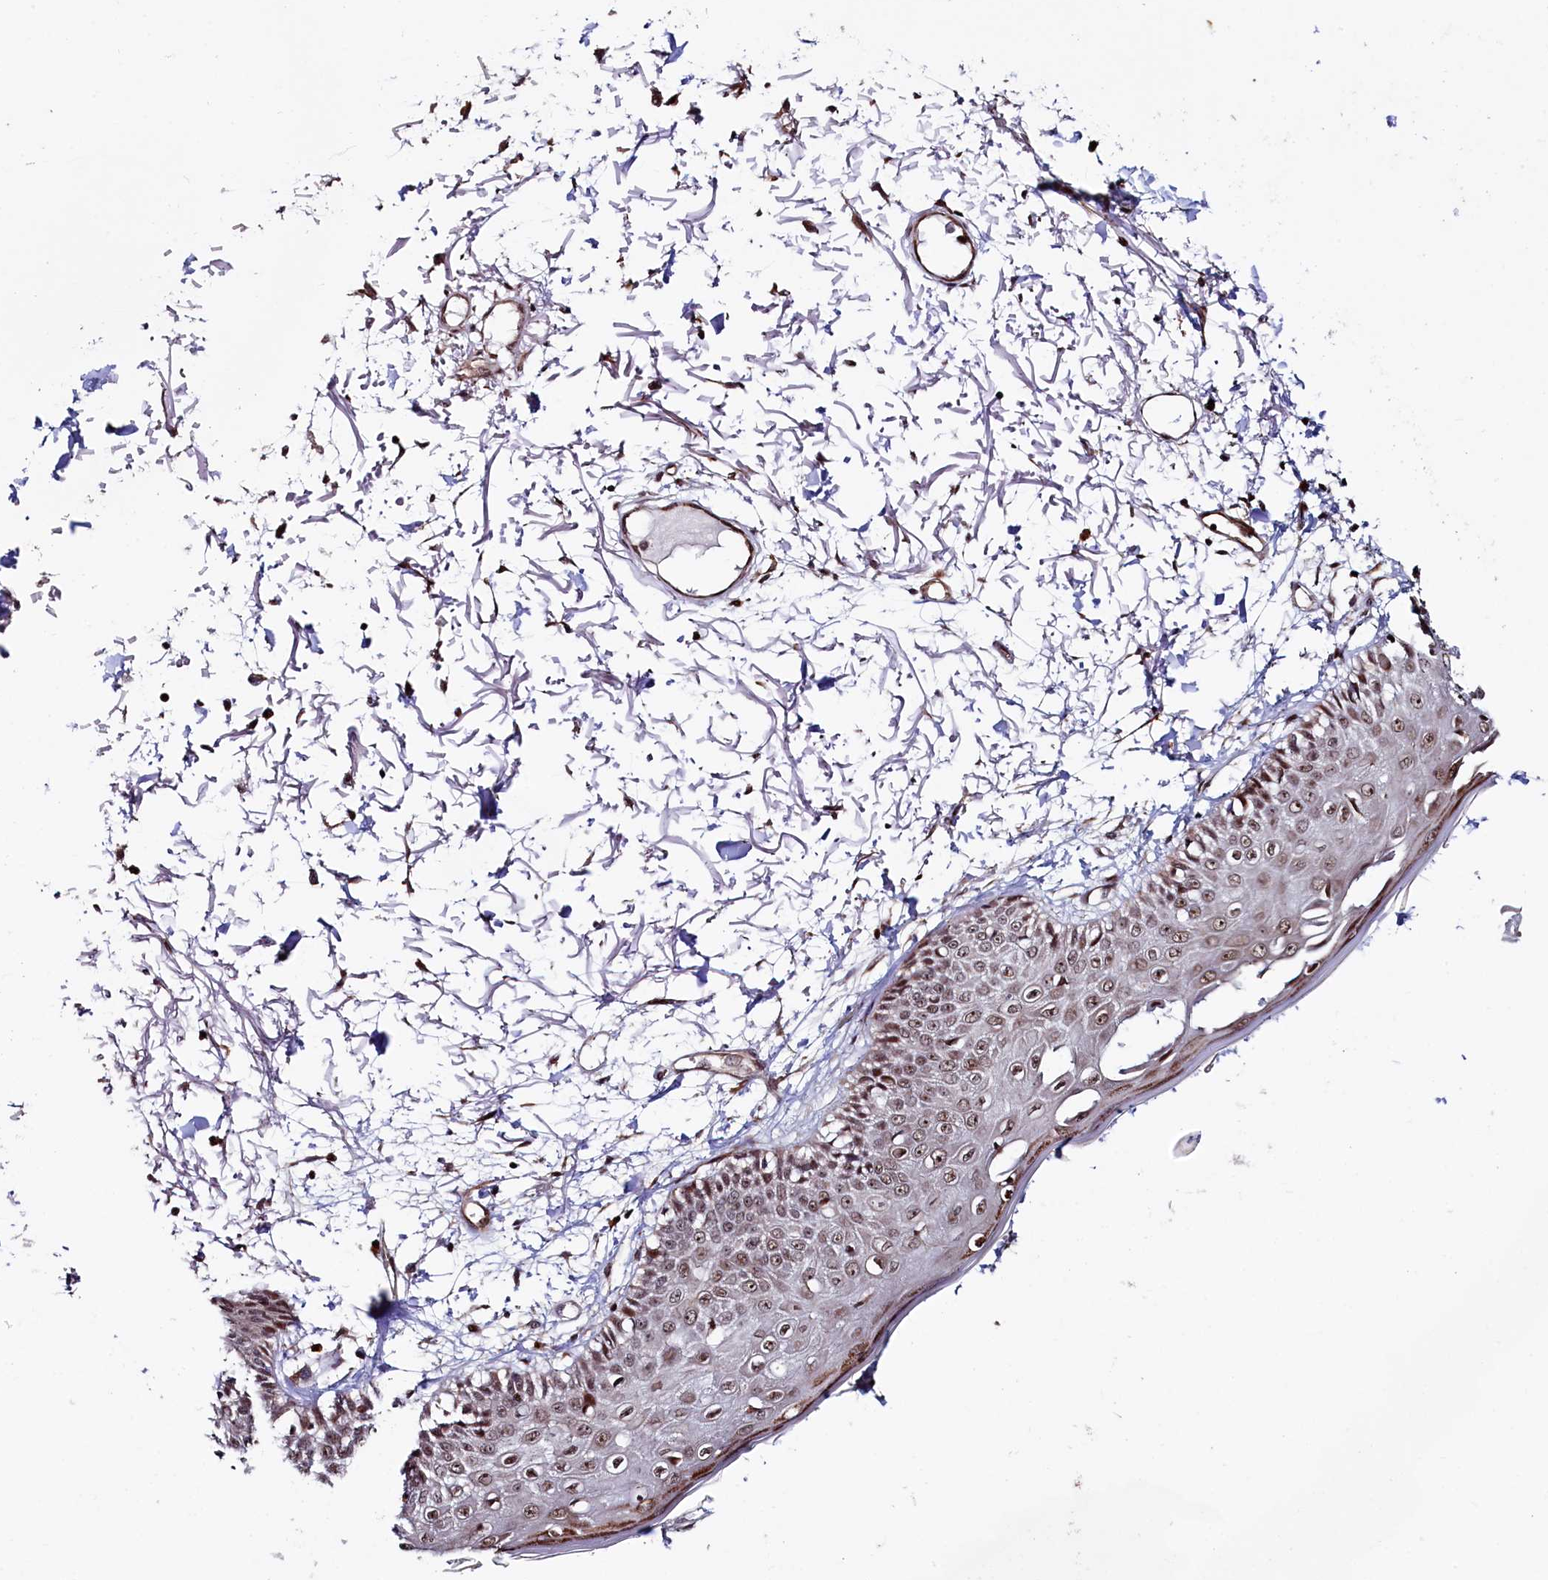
{"staining": {"intensity": "moderate", "quantity": ">75%", "location": "nuclear"}, "tissue": "skin", "cell_type": "Fibroblasts", "image_type": "normal", "snomed": [{"axis": "morphology", "description": "Normal tissue, NOS"}, {"axis": "morphology", "description": "Squamous cell carcinoma, NOS"}, {"axis": "topography", "description": "Skin"}, {"axis": "topography", "description": "Peripheral nerve tissue"}], "caption": "Moderate nuclear positivity for a protein is present in about >75% of fibroblasts of benign skin using immunohistochemistry.", "gene": "LEO1", "patient": {"sex": "male", "age": 83}}